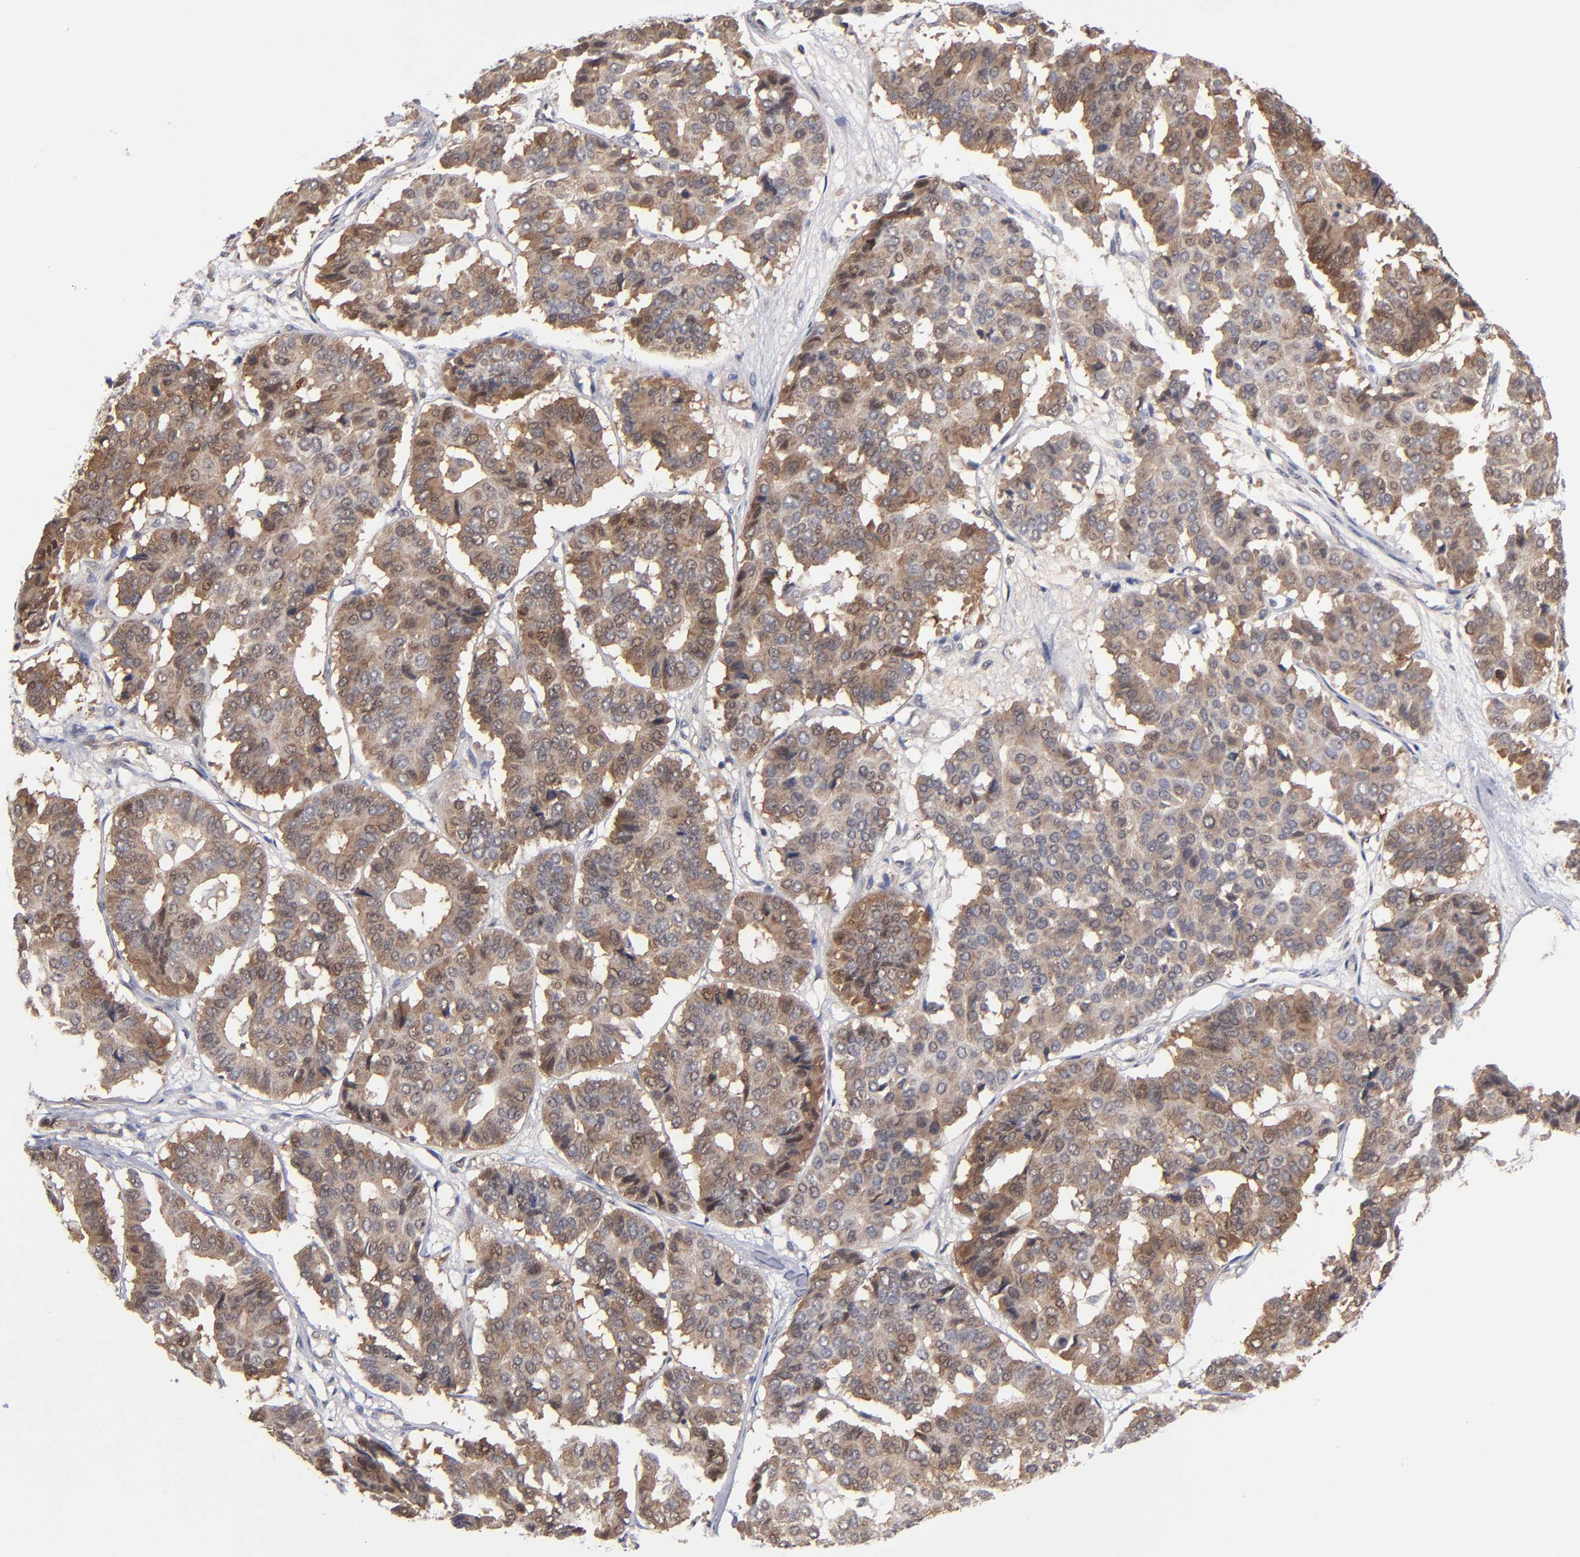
{"staining": {"intensity": "moderate", "quantity": ">75%", "location": "cytoplasmic/membranous"}, "tissue": "pancreatic cancer", "cell_type": "Tumor cells", "image_type": "cancer", "snomed": [{"axis": "morphology", "description": "Adenocarcinoma, NOS"}, {"axis": "topography", "description": "Pancreas"}], "caption": "Immunohistochemical staining of human adenocarcinoma (pancreatic) shows medium levels of moderate cytoplasmic/membranous protein staining in about >75% of tumor cells.", "gene": "ALG13", "patient": {"sex": "male", "age": 50}}